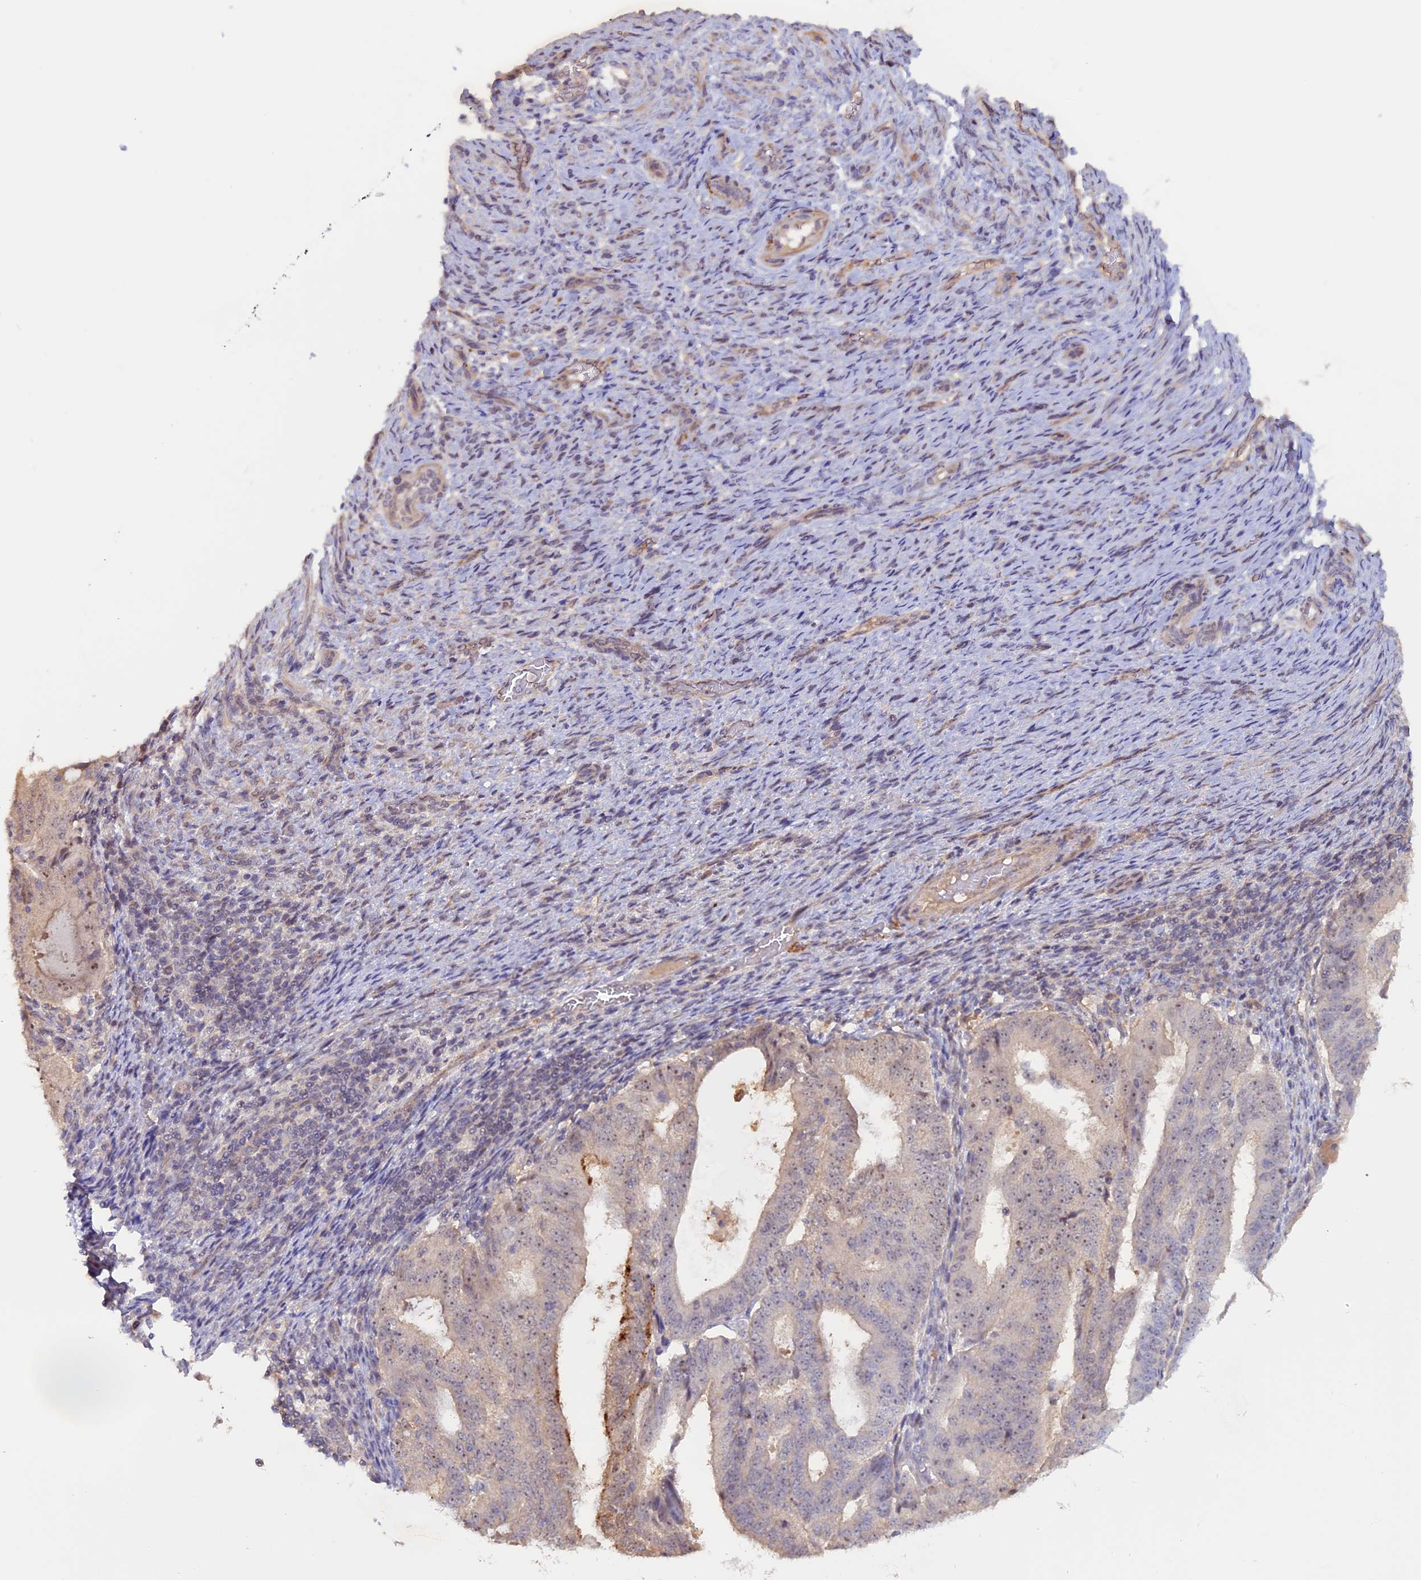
{"staining": {"intensity": "weak", "quantity": ">75%", "location": "nuclear"}, "tissue": "endometrial cancer", "cell_type": "Tumor cells", "image_type": "cancer", "snomed": [{"axis": "morphology", "description": "Adenocarcinoma, NOS"}, {"axis": "topography", "description": "Endometrium"}], "caption": "DAB (3,3'-diaminobenzidine) immunohistochemical staining of endometrial cancer (adenocarcinoma) reveals weak nuclear protein staining in approximately >75% of tumor cells.", "gene": "FAM98C", "patient": {"sex": "female", "age": 70}}